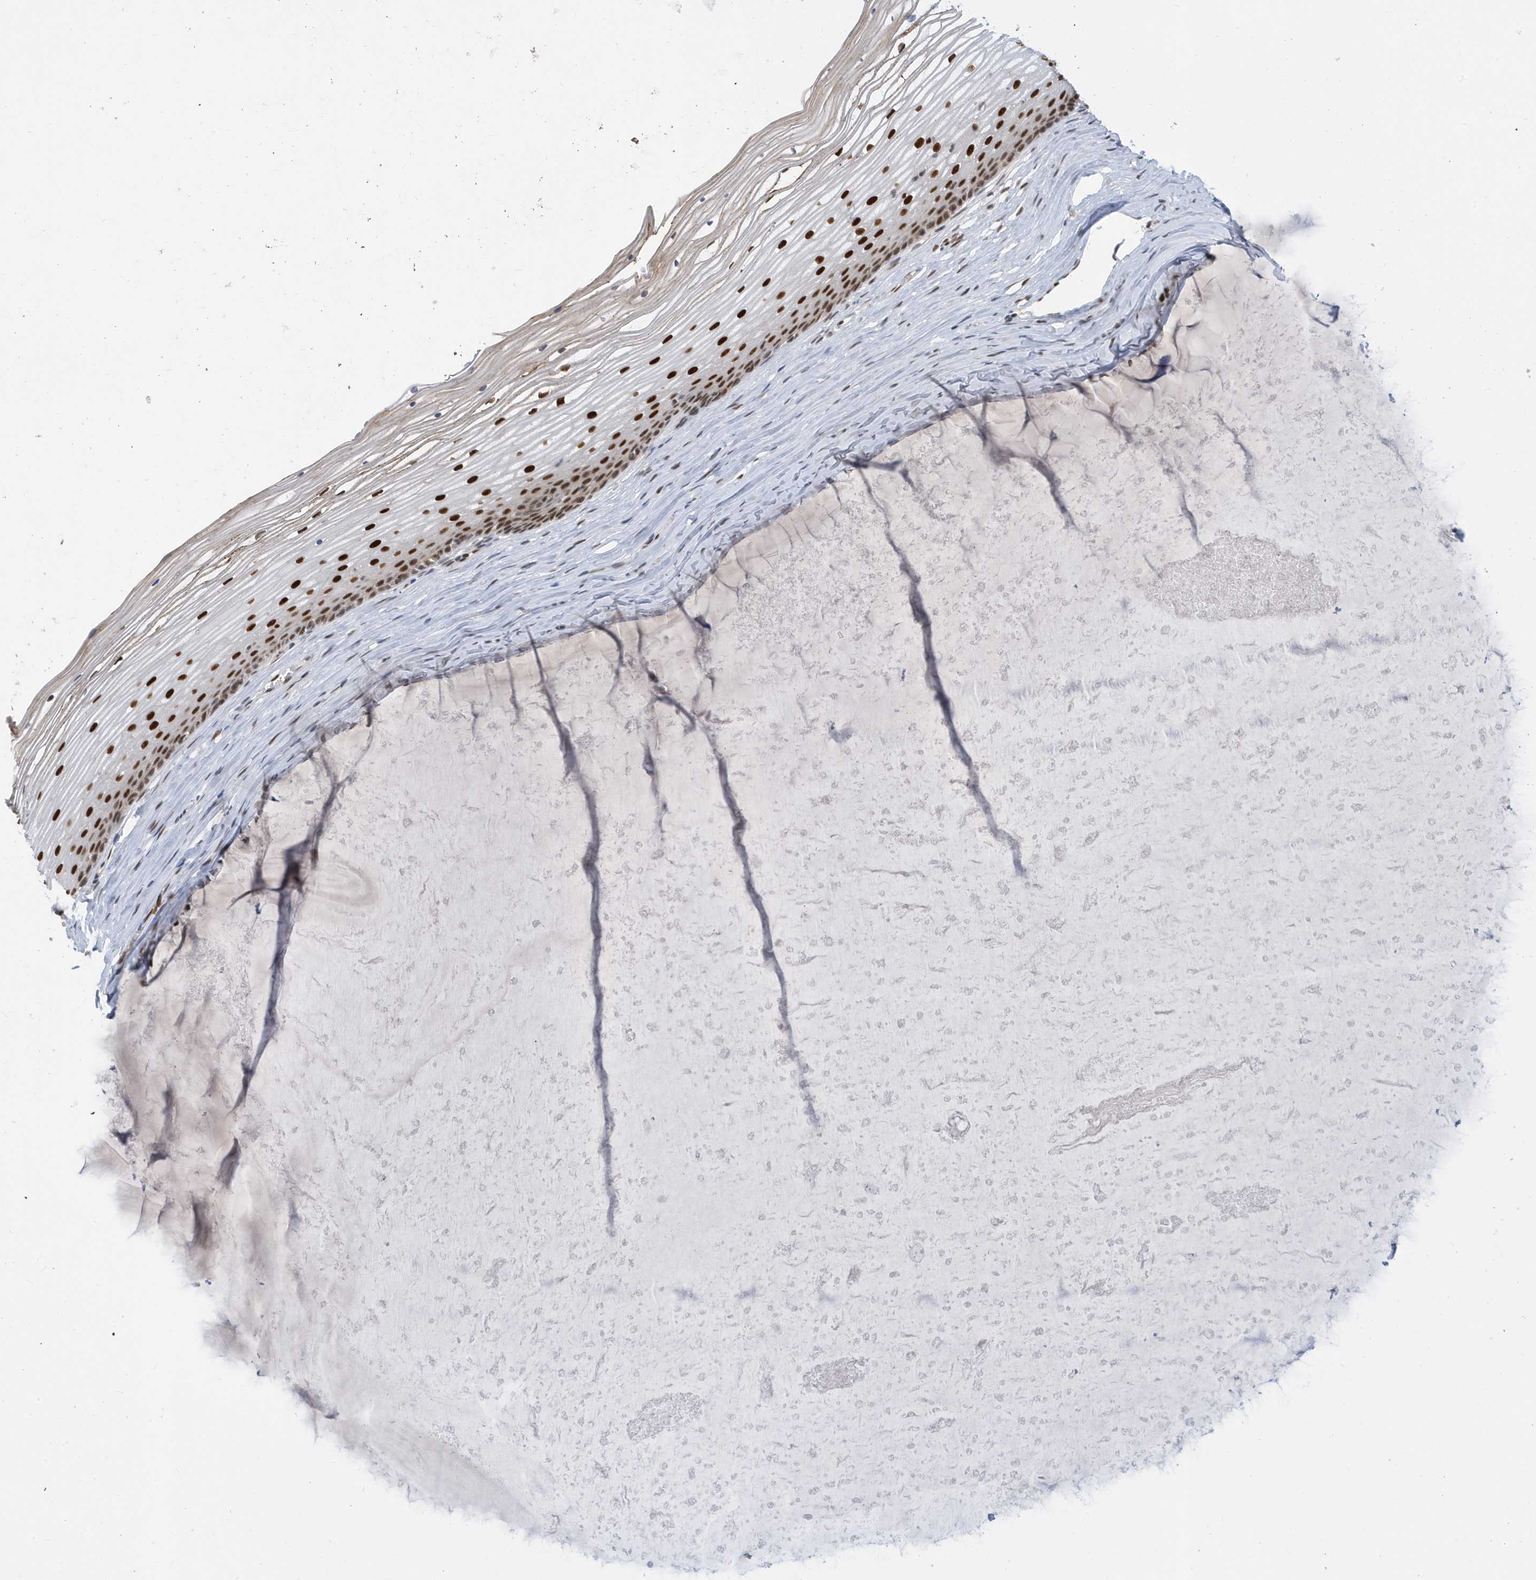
{"staining": {"intensity": "strong", "quantity": ">75%", "location": "nuclear"}, "tissue": "vagina", "cell_type": "Squamous epithelial cells", "image_type": "normal", "snomed": [{"axis": "morphology", "description": "Normal tissue, NOS"}, {"axis": "topography", "description": "Vagina"}, {"axis": "topography", "description": "Cervix"}], "caption": "Immunohistochemistry (IHC) of unremarkable vagina displays high levels of strong nuclear positivity in approximately >75% of squamous epithelial cells.", "gene": "PCYT1A", "patient": {"sex": "female", "age": 40}}